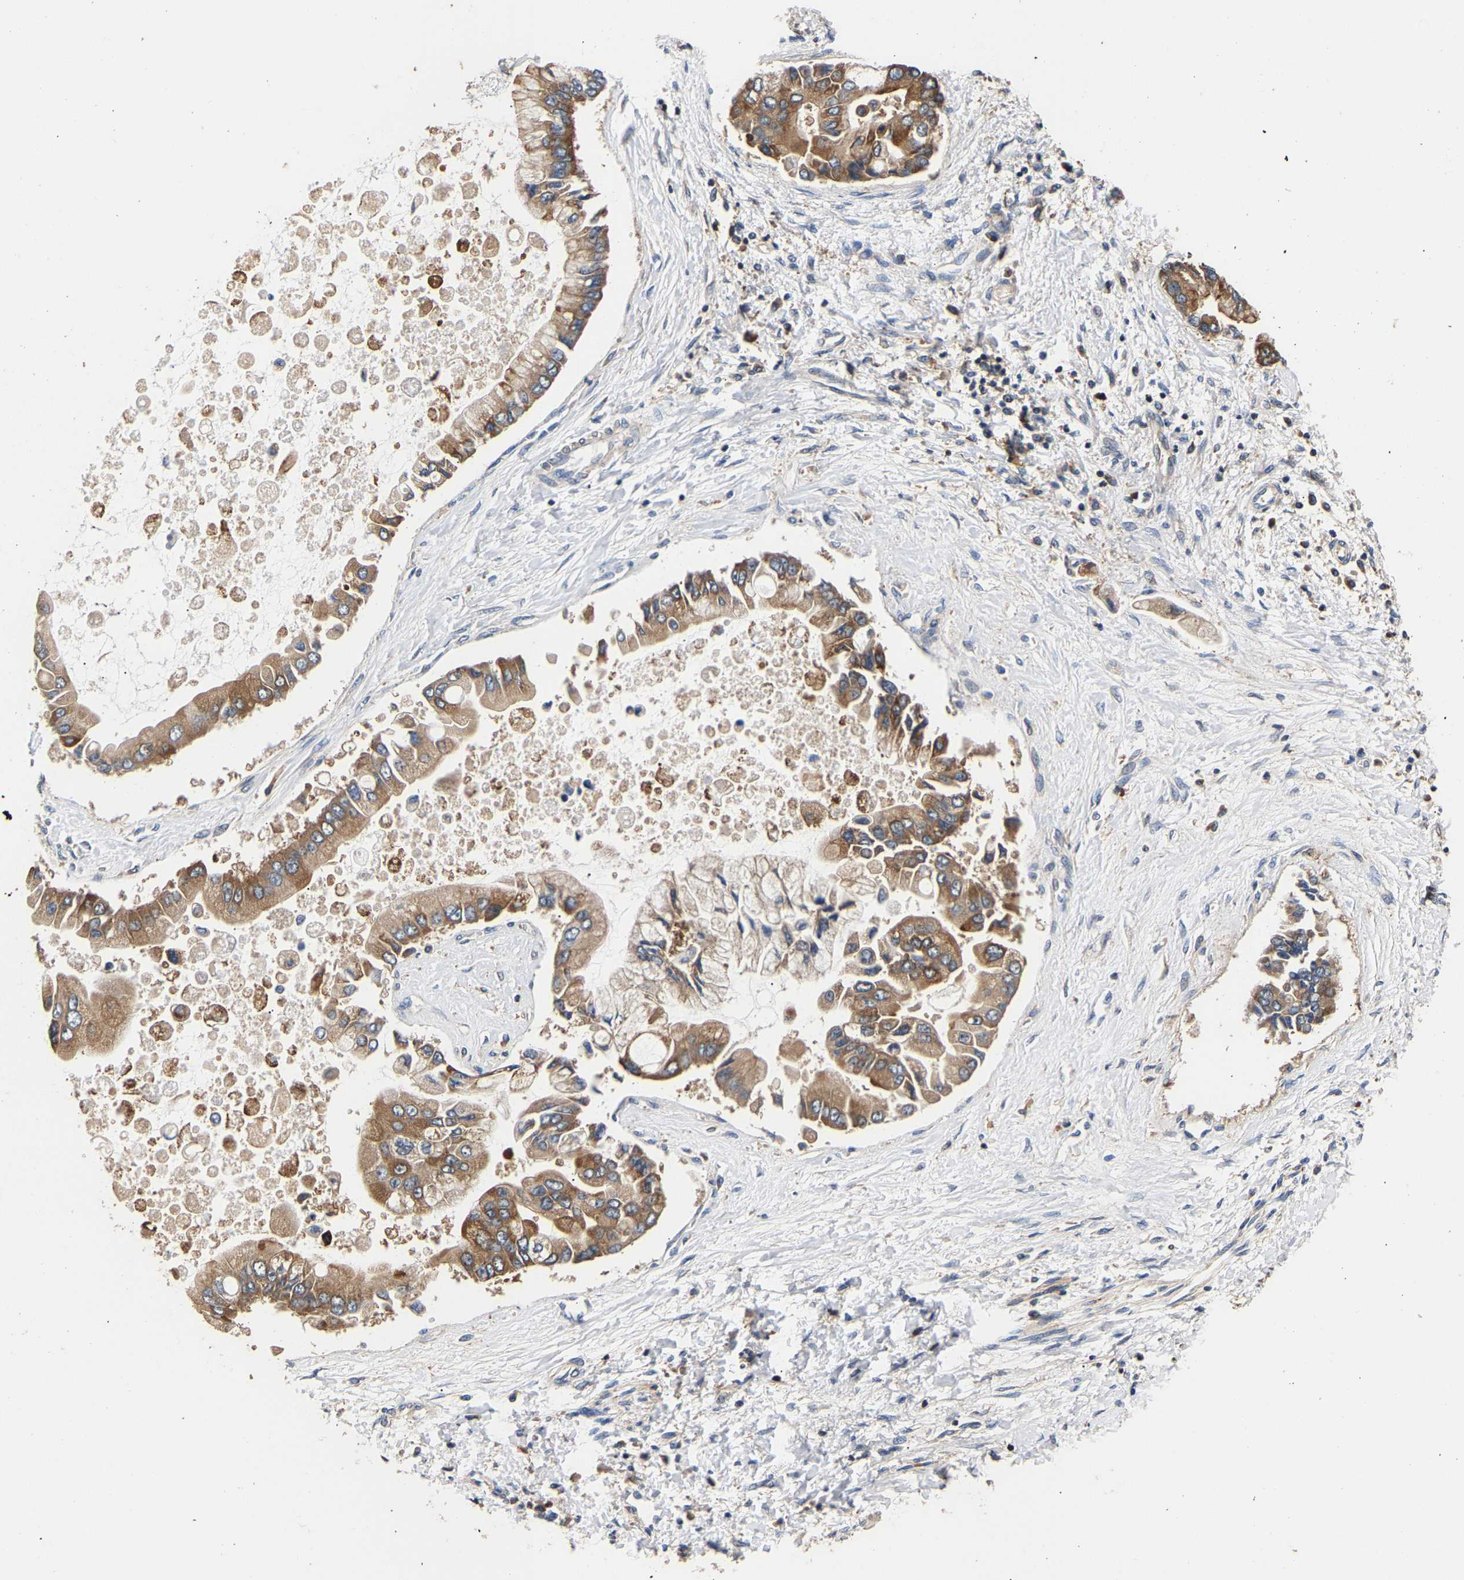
{"staining": {"intensity": "moderate", "quantity": ">75%", "location": "cytoplasmic/membranous"}, "tissue": "liver cancer", "cell_type": "Tumor cells", "image_type": "cancer", "snomed": [{"axis": "morphology", "description": "Cholangiocarcinoma"}, {"axis": "topography", "description": "Liver"}], "caption": "Tumor cells display medium levels of moderate cytoplasmic/membranous staining in approximately >75% of cells in liver cholangiocarcinoma.", "gene": "LRBA", "patient": {"sex": "male", "age": 50}}